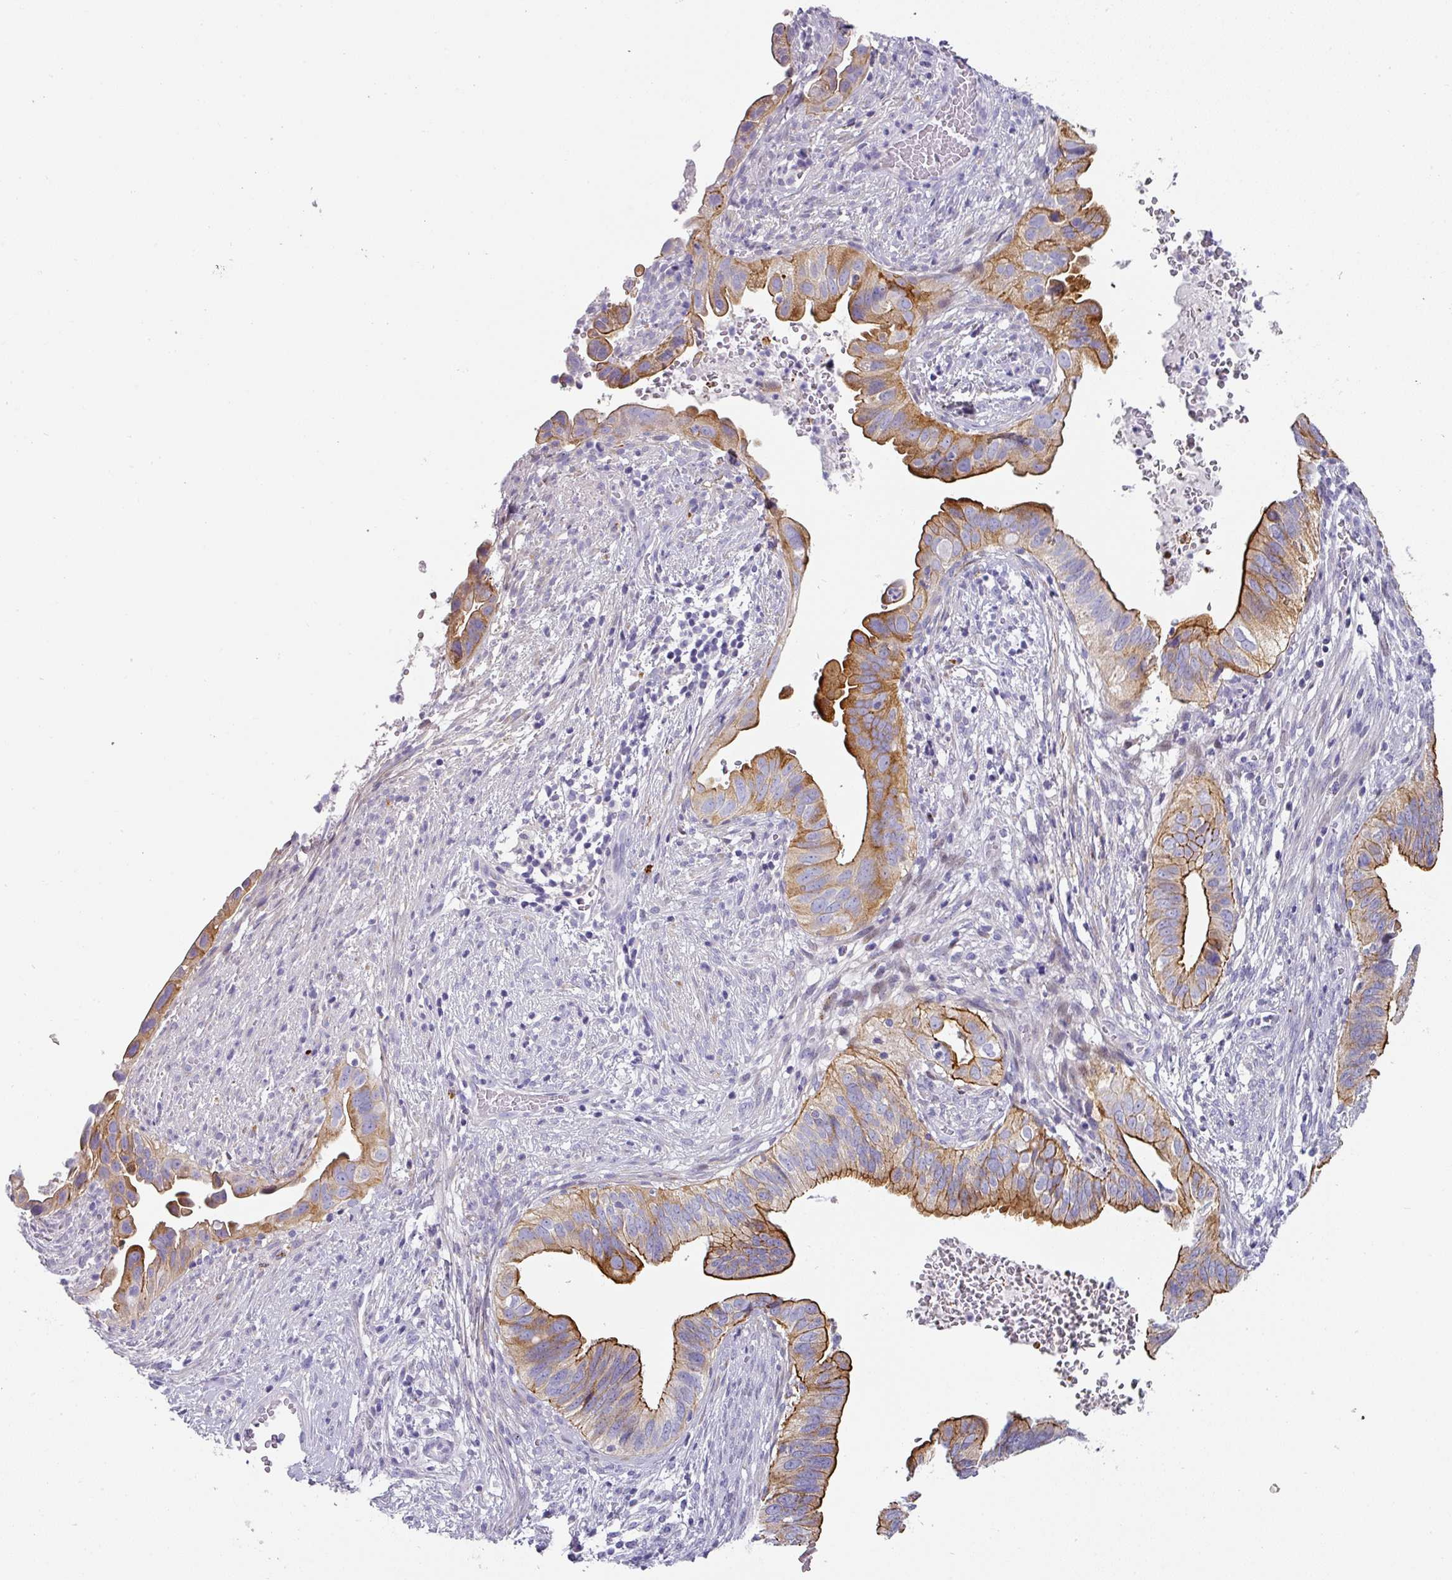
{"staining": {"intensity": "strong", "quantity": ">75%", "location": "cytoplasmic/membranous"}, "tissue": "cervical cancer", "cell_type": "Tumor cells", "image_type": "cancer", "snomed": [{"axis": "morphology", "description": "Adenocarcinoma, NOS"}, {"axis": "topography", "description": "Cervix"}], "caption": "This image reveals immunohistochemistry (IHC) staining of cervical adenocarcinoma, with high strong cytoplasmic/membranous expression in approximately >75% of tumor cells.", "gene": "ANKRD29", "patient": {"sex": "female", "age": 42}}